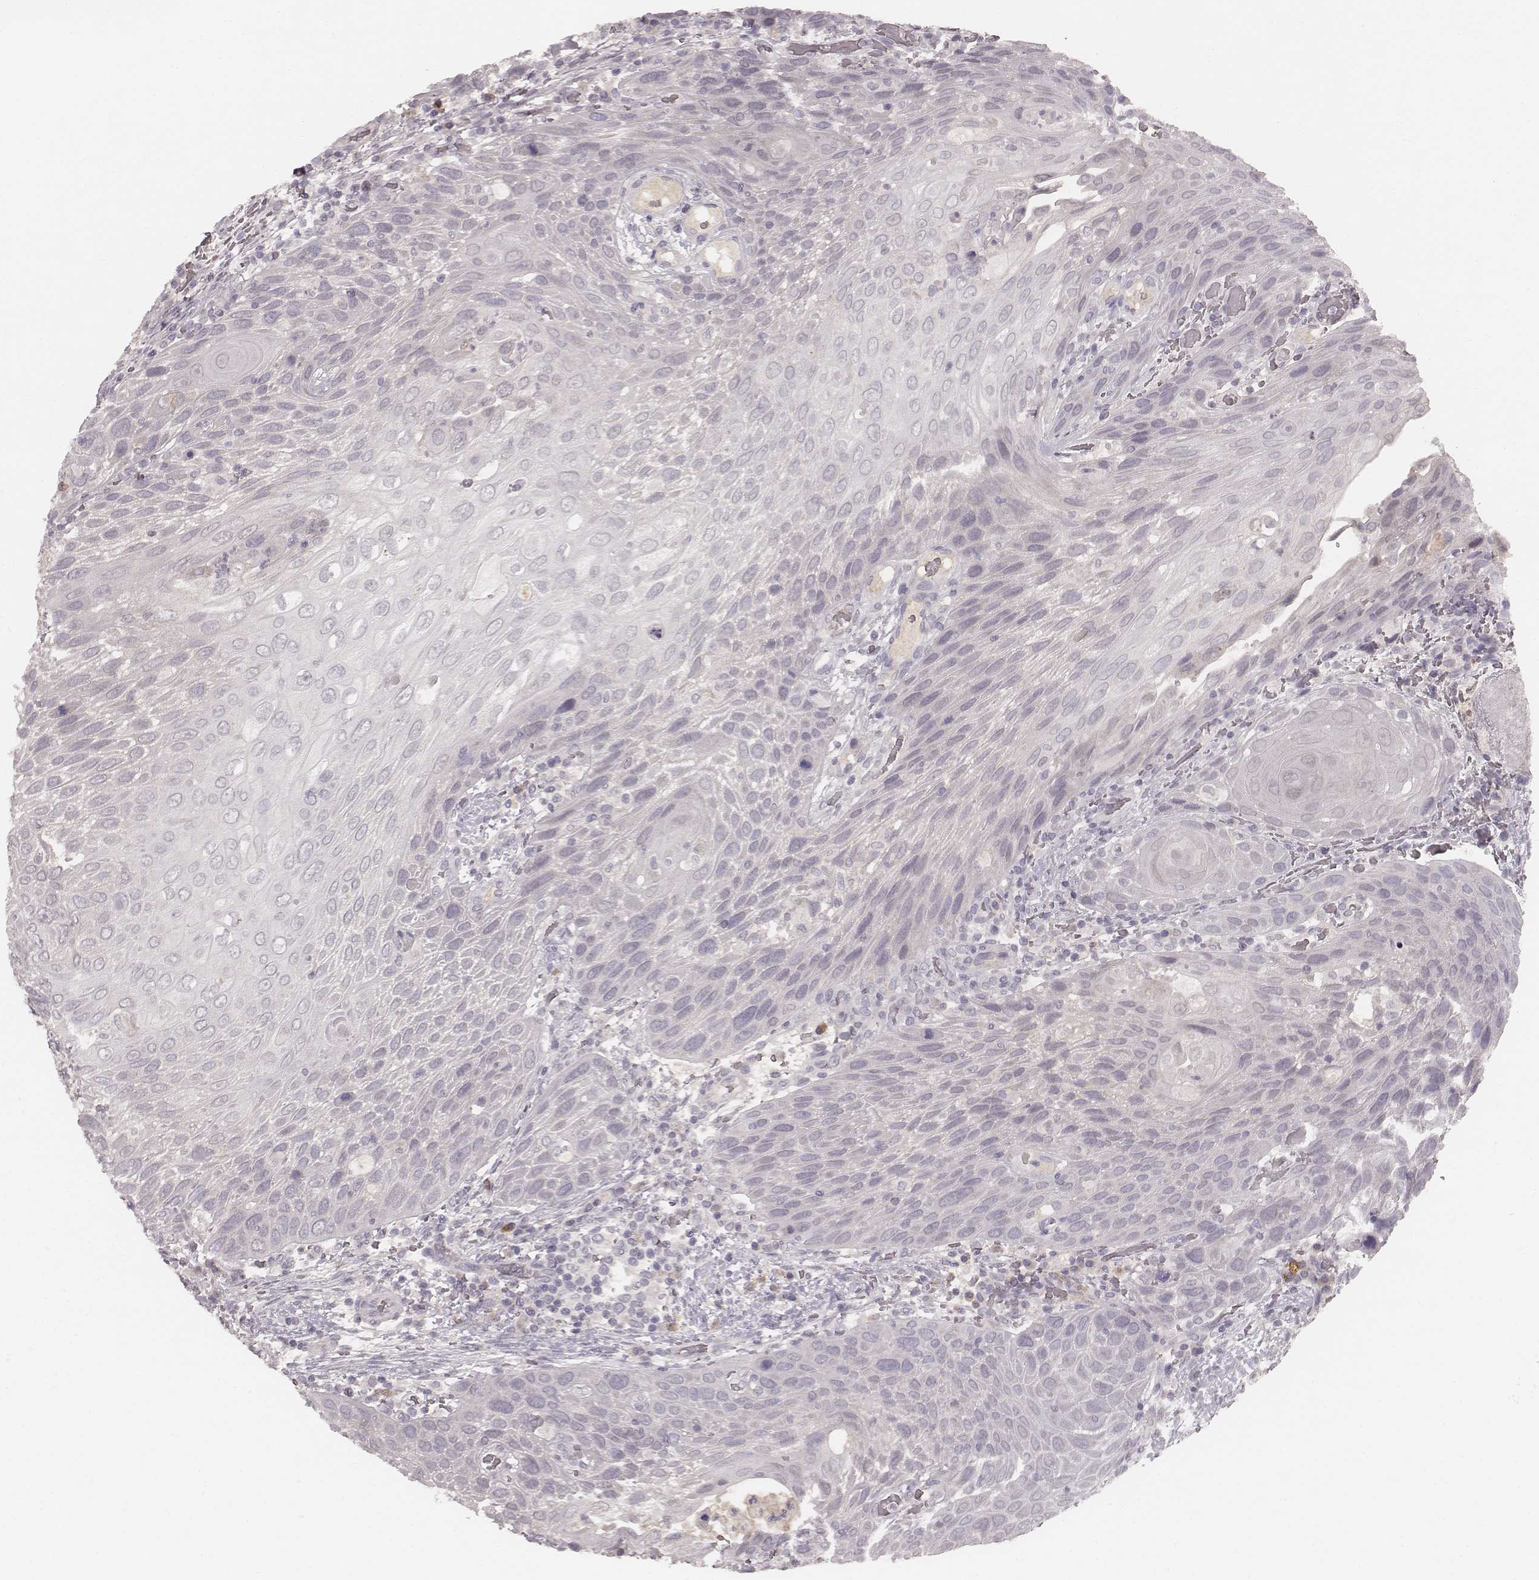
{"staining": {"intensity": "negative", "quantity": "none", "location": "none"}, "tissue": "head and neck cancer", "cell_type": "Tumor cells", "image_type": "cancer", "snomed": [{"axis": "morphology", "description": "Squamous cell carcinoma, NOS"}, {"axis": "topography", "description": "Head-Neck"}], "caption": "This photomicrograph is of head and neck cancer (squamous cell carcinoma) stained with immunohistochemistry to label a protein in brown with the nuclei are counter-stained blue. There is no expression in tumor cells.", "gene": "LY6K", "patient": {"sex": "male", "age": 69}}